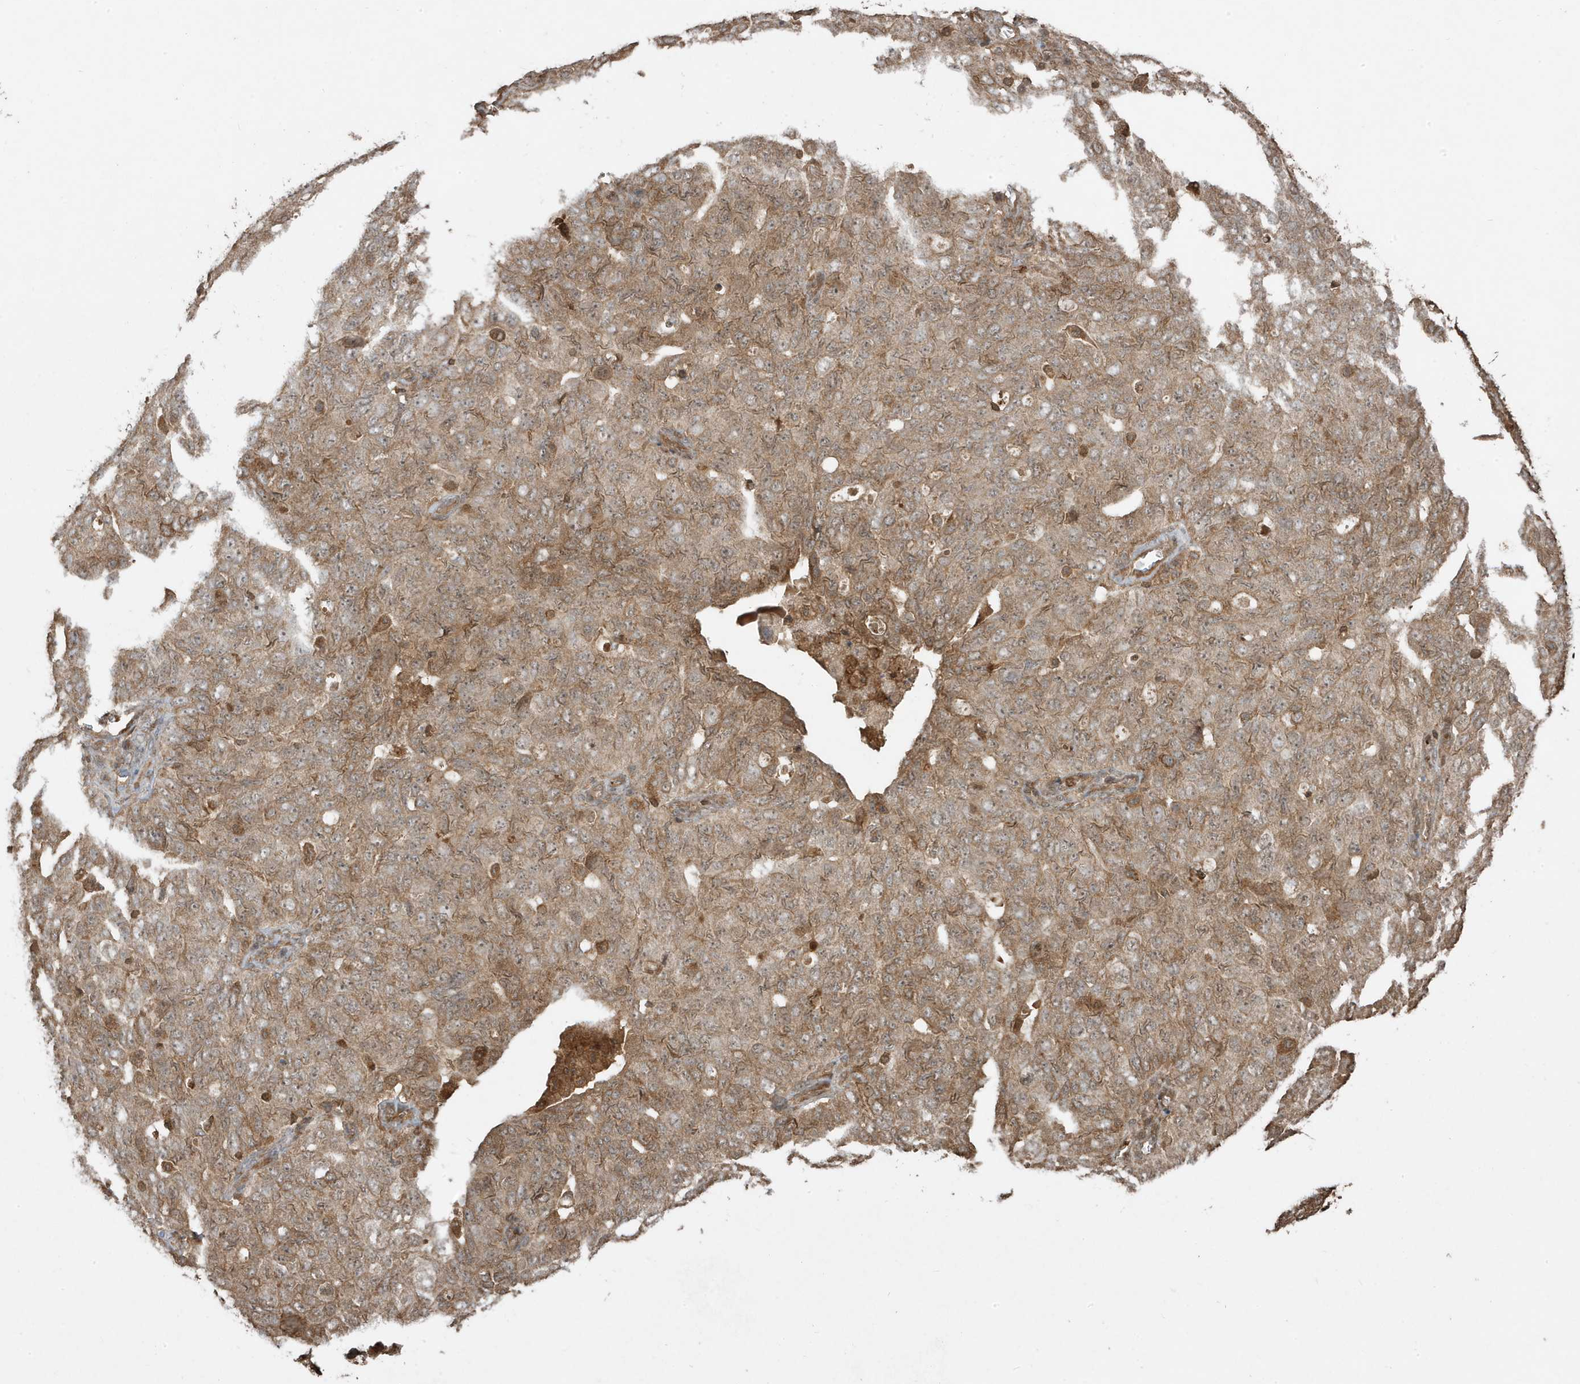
{"staining": {"intensity": "weak", "quantity": ">75%", "location": "cytoplasmic/membranous"}, "tissue": "ovarian cancer", "cell_type": "Tumor cells", "image_type": "cancer", "snomed": [{"axis": "morphology", "description": "Carcinoma, endometroid"}, {"axis": "topography", "description": "Ovary"}], "caption": "Tumor cells reveal low levels of weak cytoplasmic/membranous positivity in about >75% of cells in ovarian cancer (endometroid carcinoma). The staining is performed using DAB (3,3'-diaminobenzidine) brown chromogen to label protein expression. The nuclei are counter-stained blue using hematoxylin.", "gene": "ASAP1", "patient": {"sex": "female", "age": 62}}